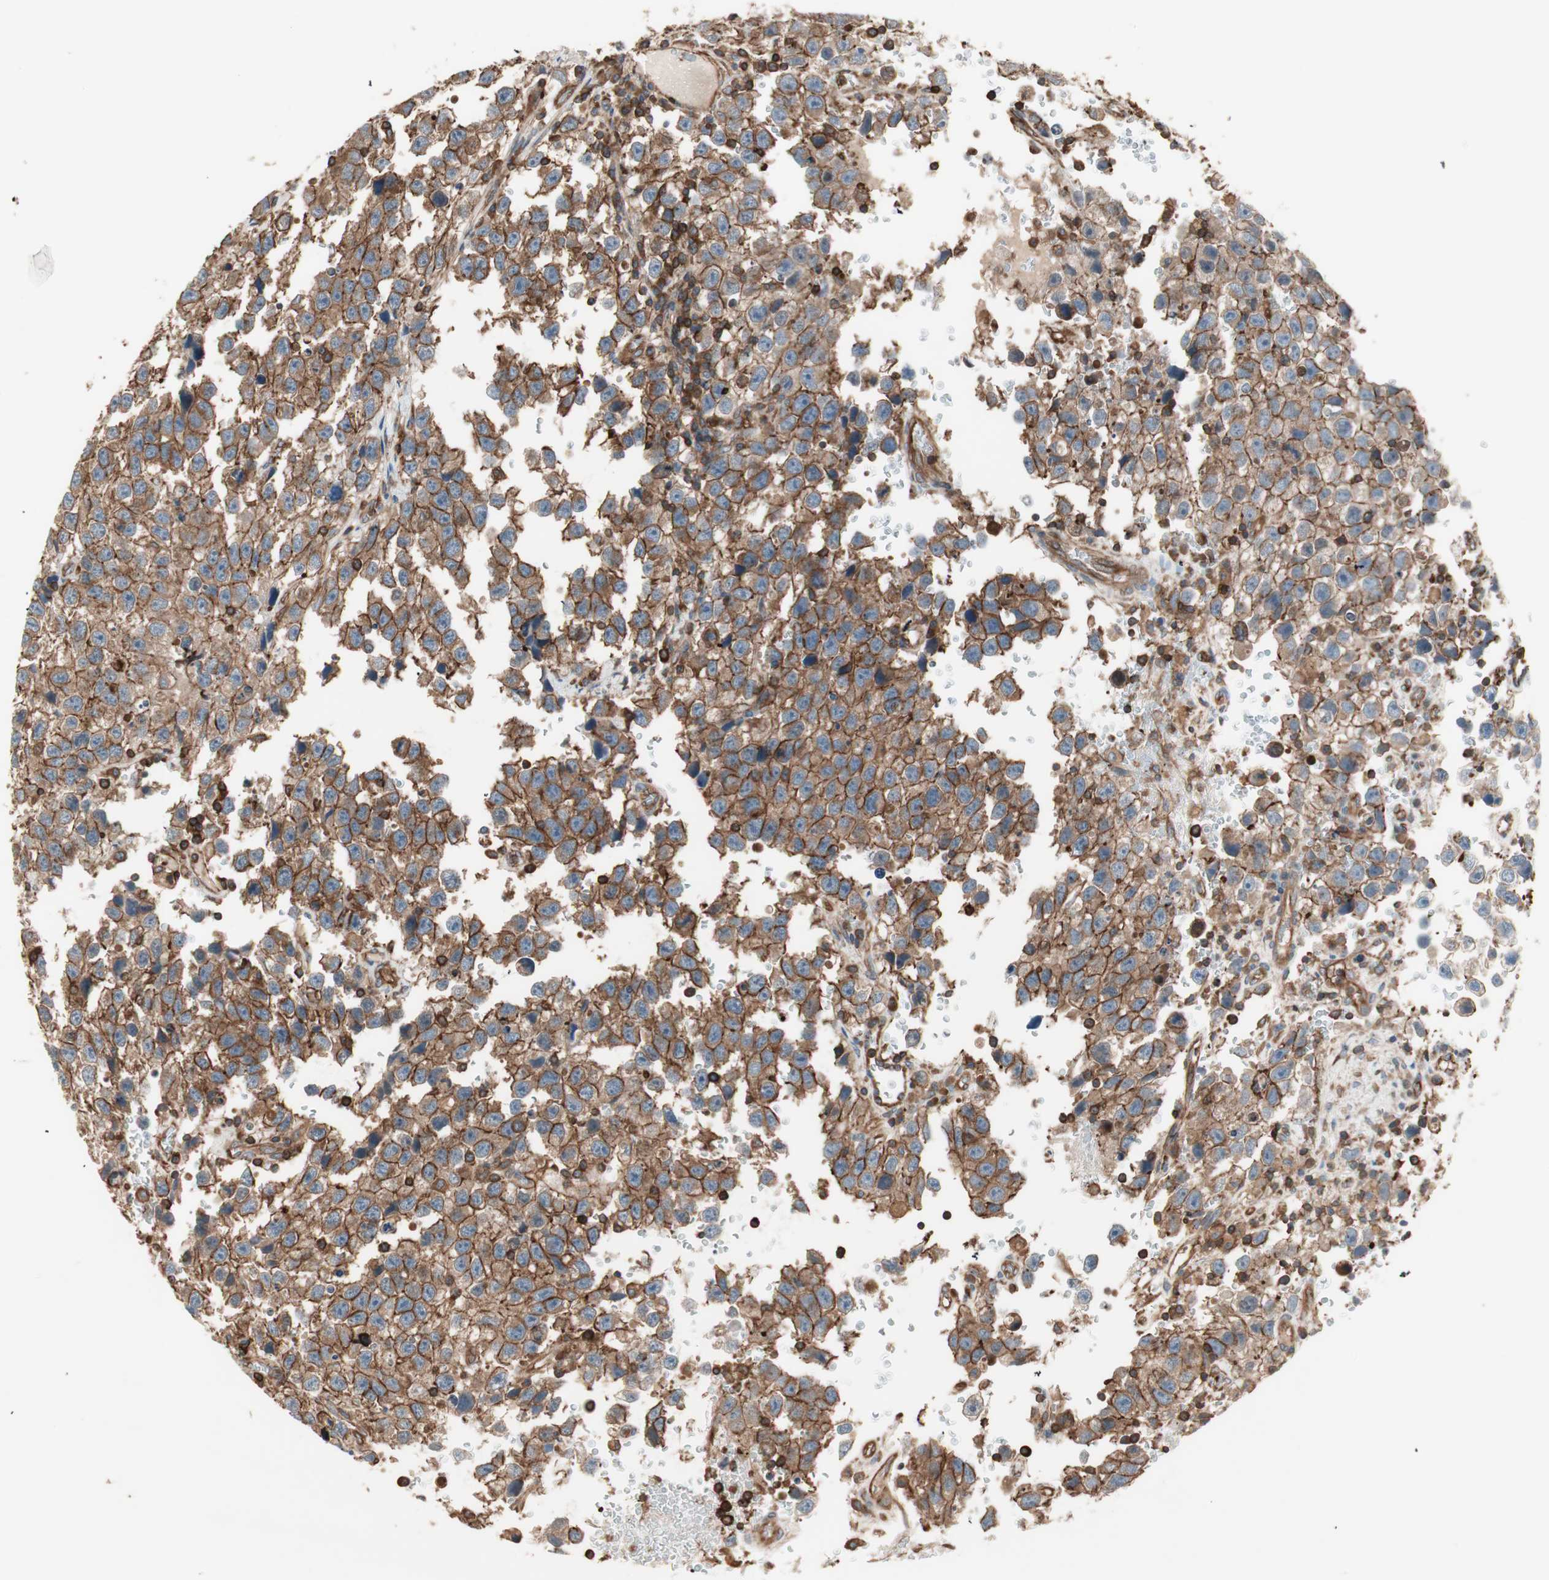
{"staining": {"intensity": "strong", "quantity": ">75%", "location": "cytoplasmic/membranous"}, "tissue": "testis cancer", "cell_type": "Tumor cells", "image_type": "cancer", "snomed": [{"axis": "morphology", "description": "Seminoma, NOS"}, {"axis": "topography", "description": "Testis"}], "caption": "Protein staining demonstrates strong cytoplasmic/membranous expression in about >75% of tumor cells in seminoma (testis).", "gene": "TCP11L1", "patient": {"sex": "male", "age": 33}}